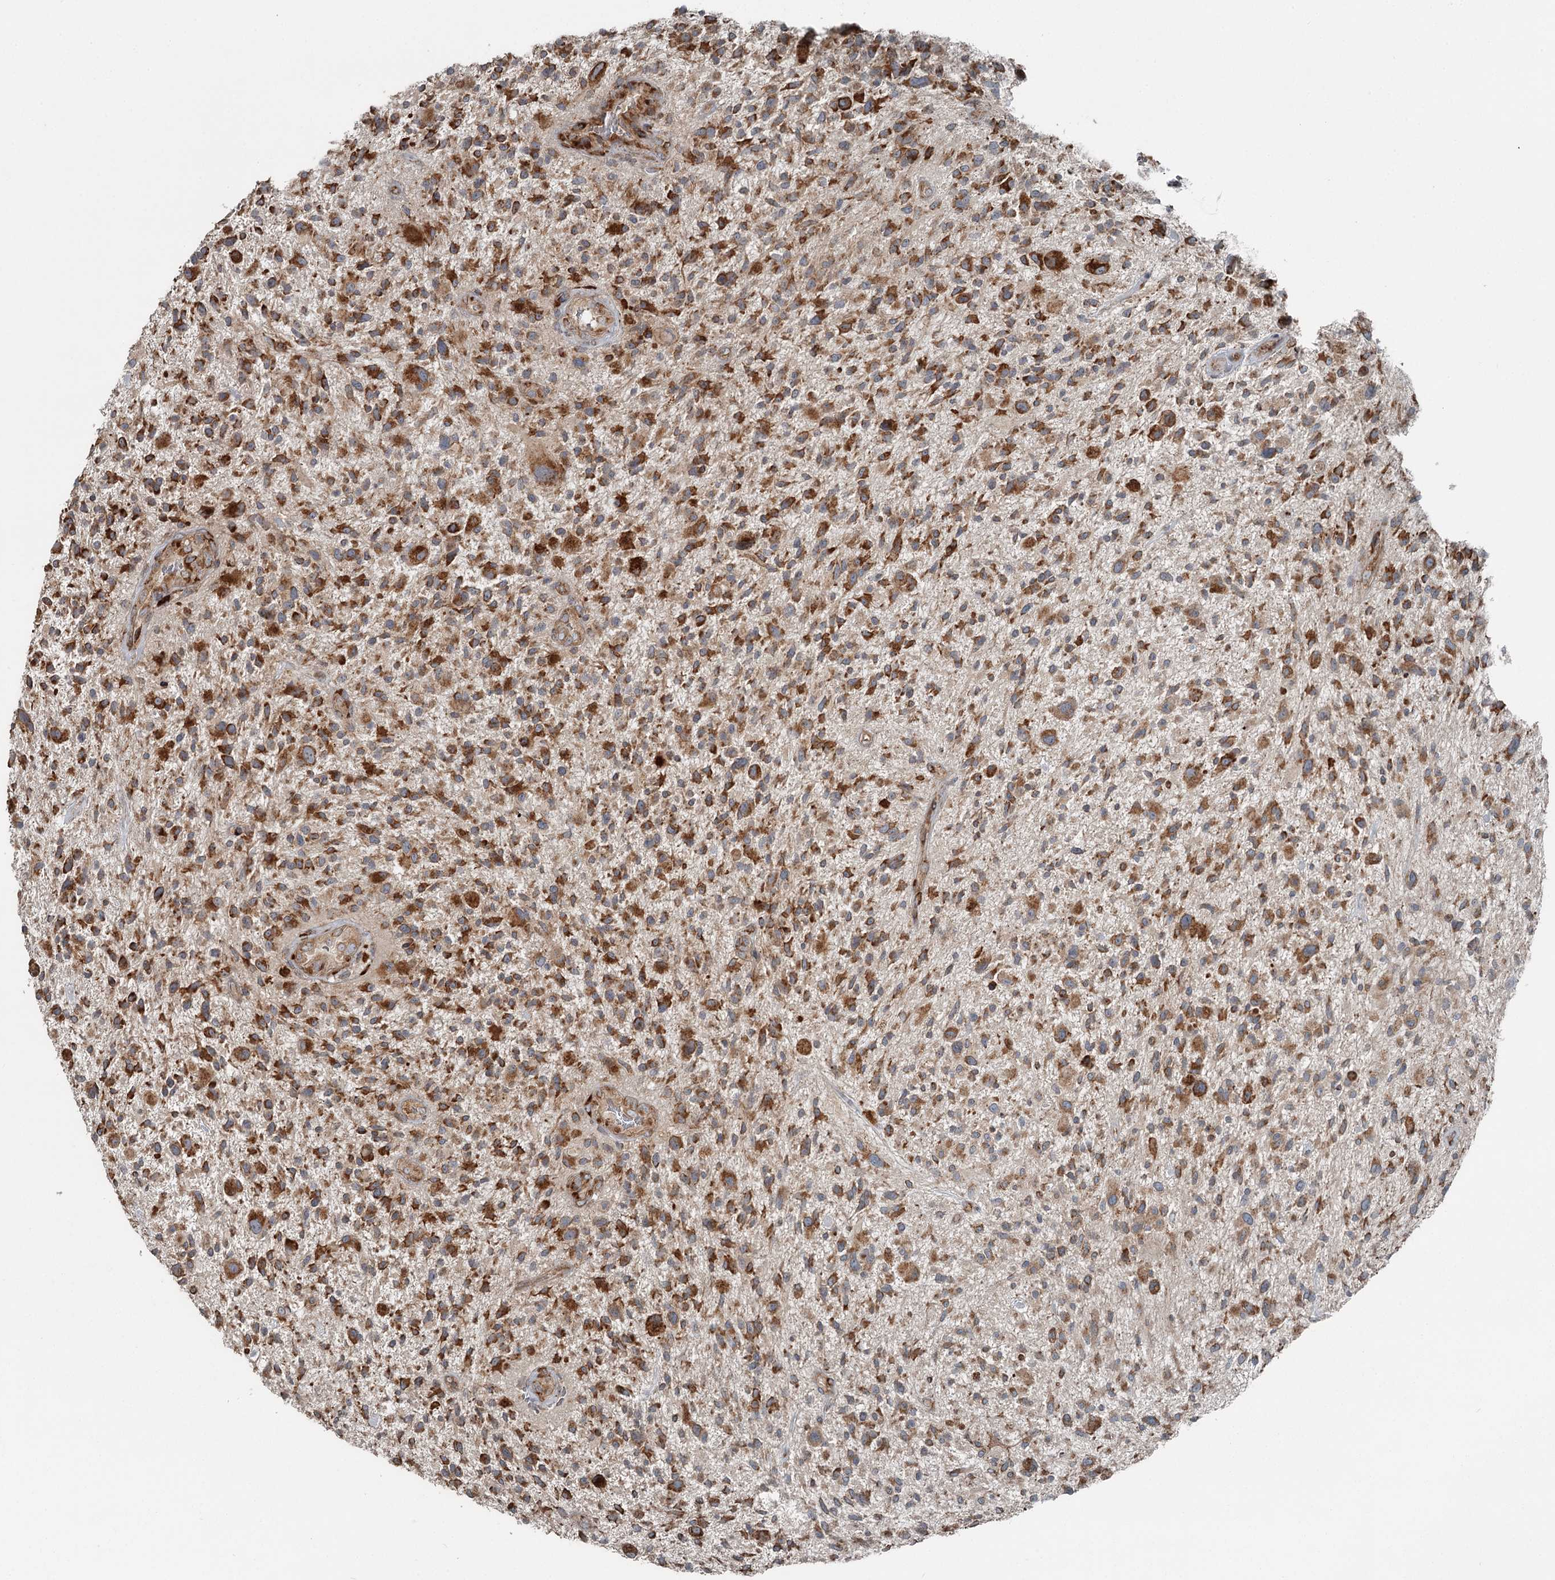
{"staining": {"intensity": "strong", "quantity": ">75%", "location": "cytoplasmic/membranous"}, "tissue": "glioma", "cell_type": "Tumor cells", "image_type": "cancer", "snomed": [{"axis": "morphology", "description": "Glioma, malignant, High grade"}, {"axis": "topography", "description": "Brain"}], "caption": "This micrograph demonstrates malignant glioma (high-grade) stained with immunohistochemistry to label a protein in brown. The cytoplasmic/membranous of tumor cells show strong positivity for the protein. Nuclei are counter-stained blue.", "gene": "RASSF8", "patient": {"sex": "male", "age": 47}}